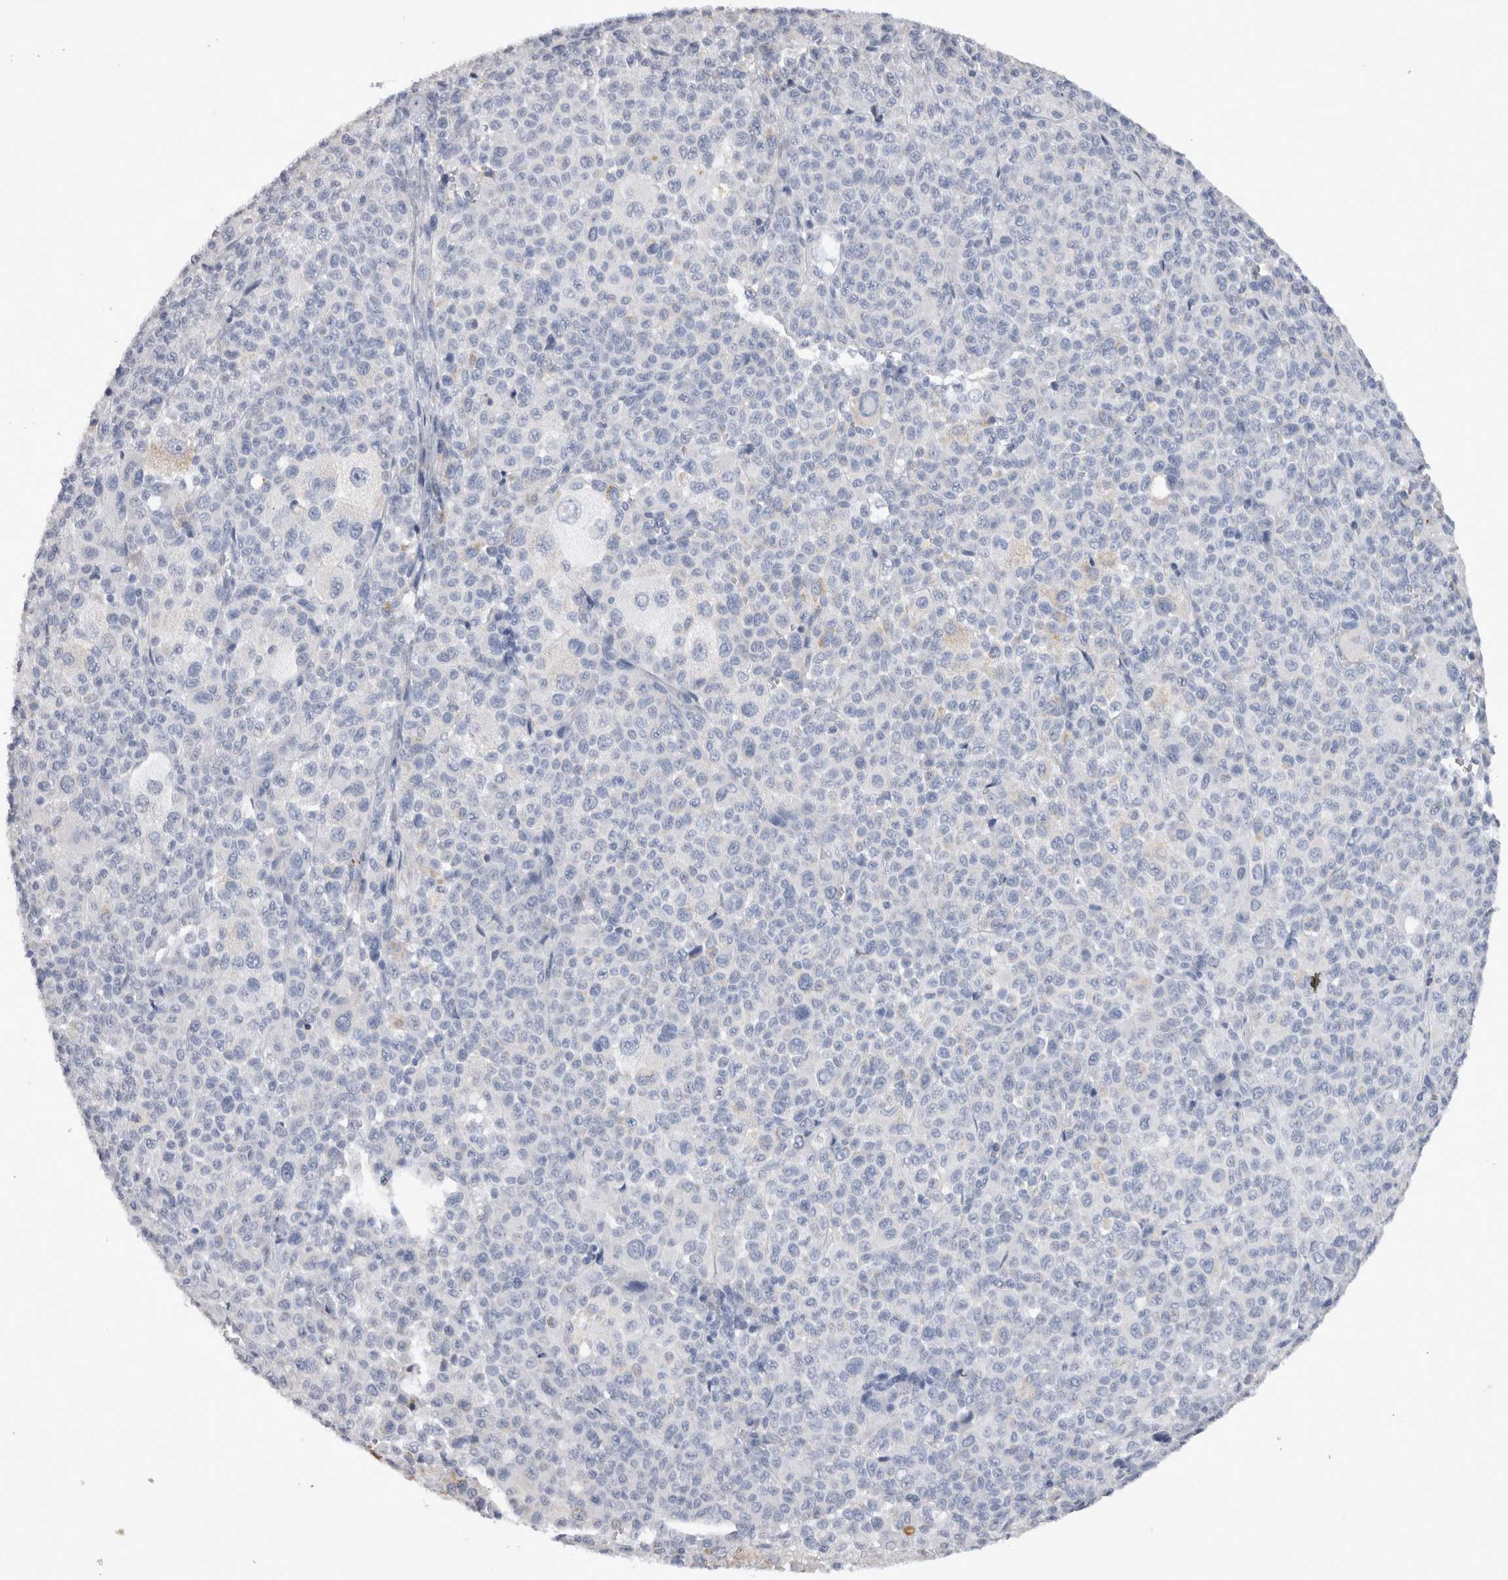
{"staining": {"intensity": "negative", "quantity": "none", "location": "none"}, "tissue": "melanoma", "cell_type": "Tumor cells", "image_type": "cancer", "snomed": [{"axis": "morphology", "description": "Malignant melanoma, Metastatic site"}, {"axis": "topography", "description": "Skin"}], "caption": "Malignant melanoma (metastatic site) was stained to show a protein in brown. There is no significant positivity in tumor cells.", "gene": "ADAM2", "patient": {"sex": "female", "age": 74}}